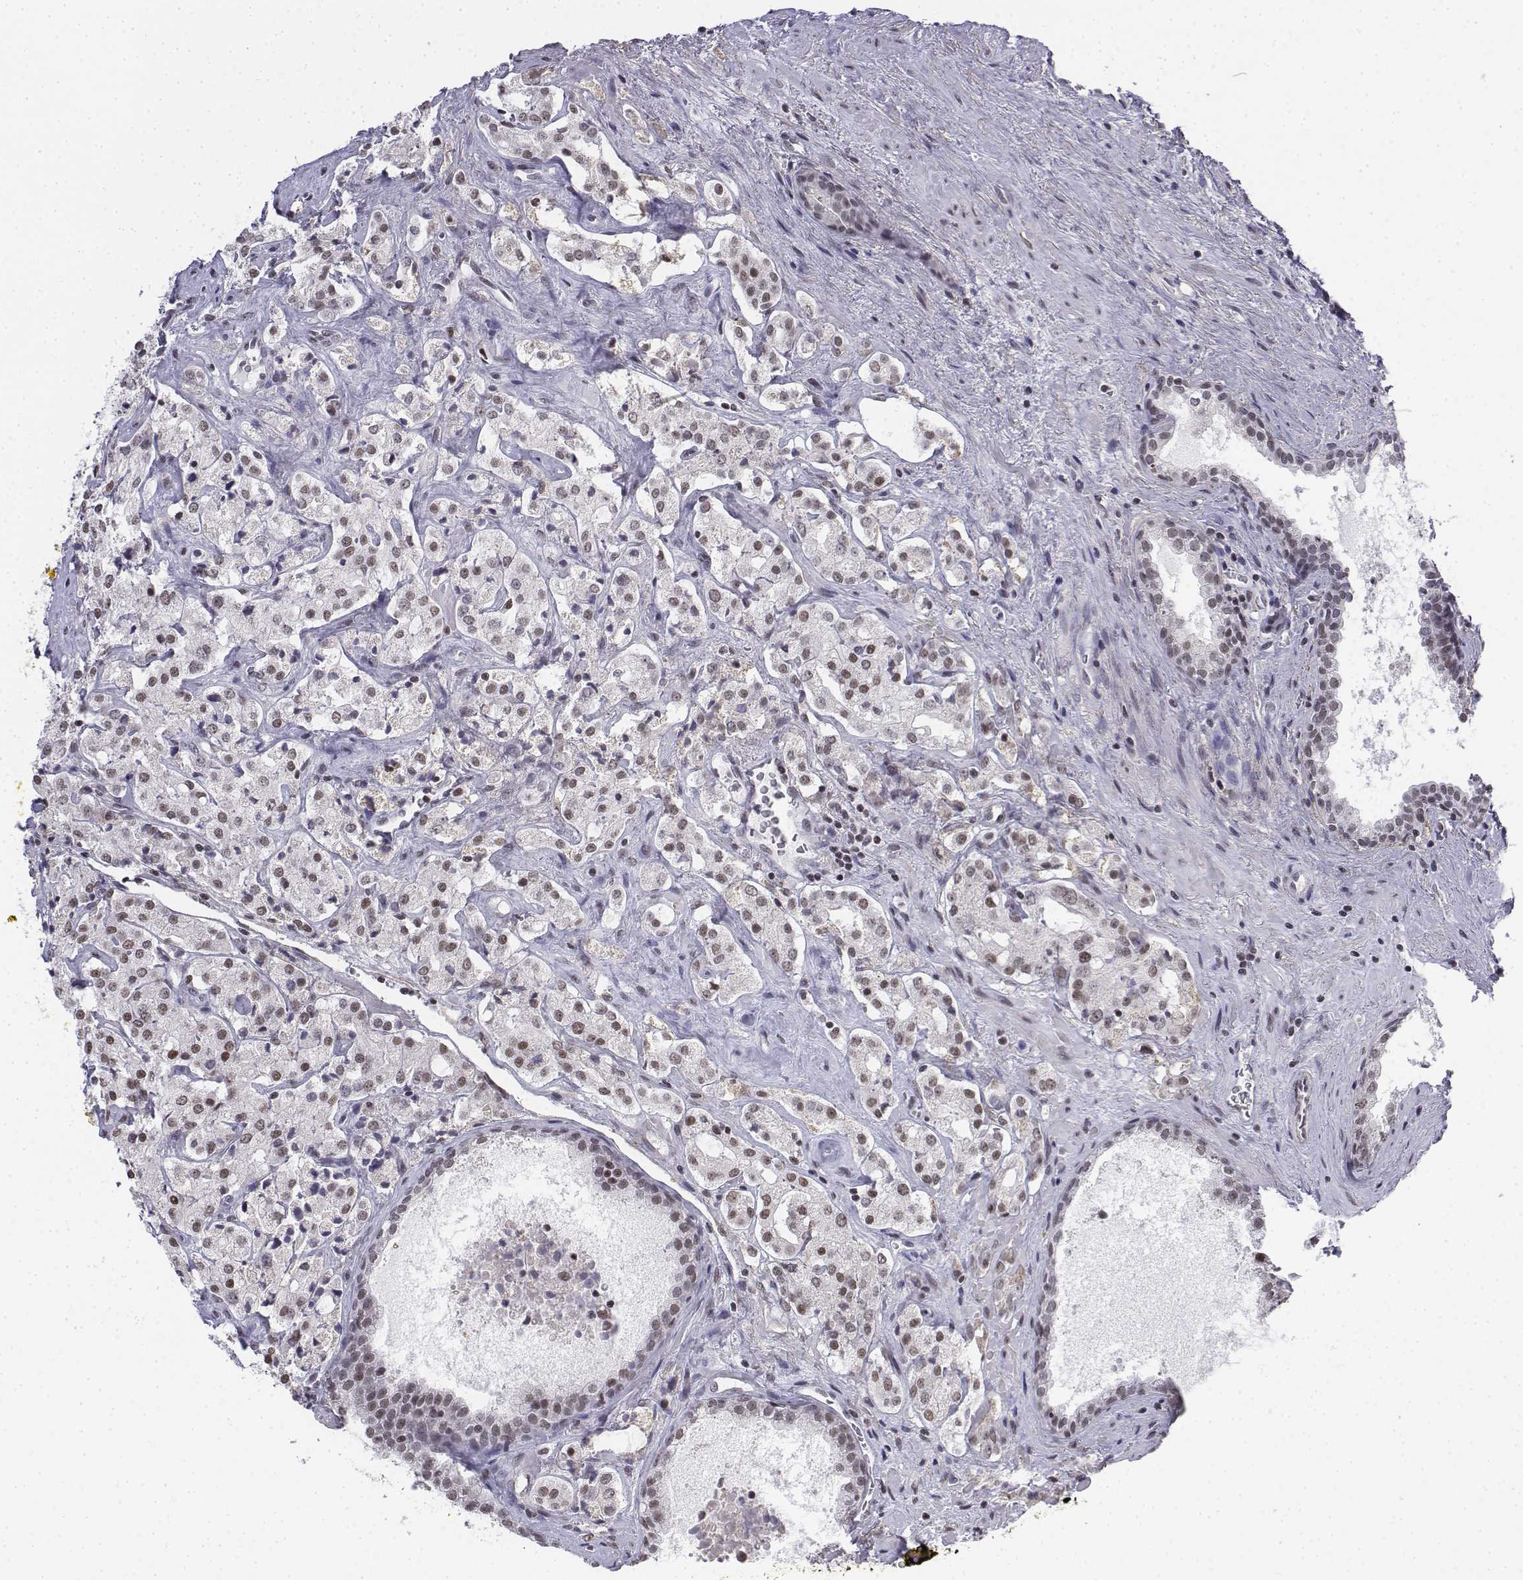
{"staining": {"intensity": "moderate", "quantity": ">75%", "location": "nuclear"}, "tissue": "prostate cancer", "cell_type": "Tumor cells", "image_type": "cancer", "snomed": [{"axis": "morphology", "description": "Adenocarcinoma, NOS"}, {"axis": "topography", "description": "Prostate"}], "caption": "This photomicrograph displays adenocarcinoma (prostate) stained with IHC to label a protein in brown. The nuclear of tumor cells show moderate positivity for the protein. Nuclei are counter-stained blue.", "gene": "SETD1A", "patient": {"sex": "male", "age": 66}}